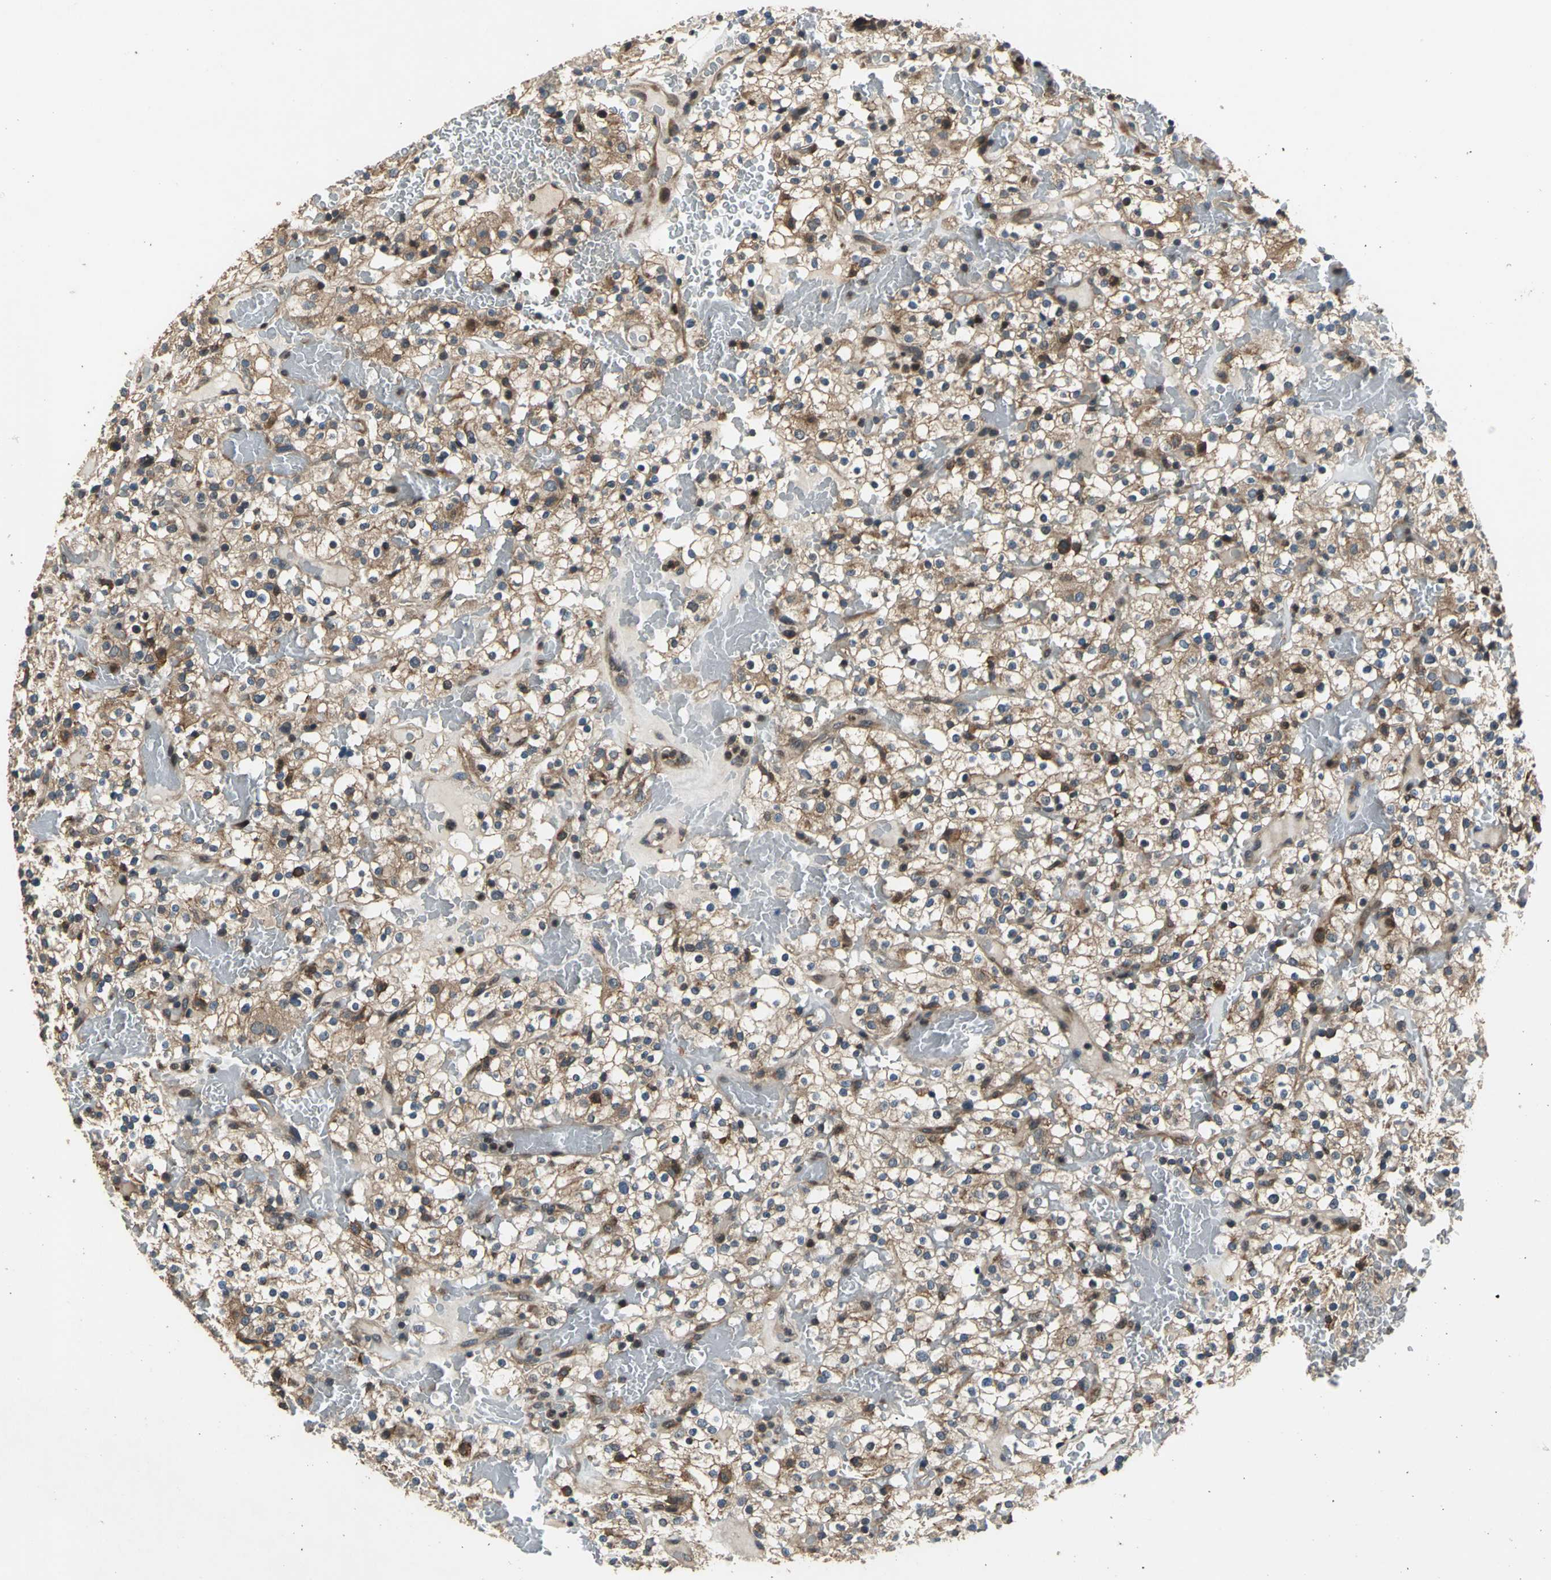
{"staining": {"intensity": "moderate", "quantity": ">75%", "location": "cytoplasmic/membranous"}, "tissue": "renal cancer", "cell_type": "Tumor cells", "image_type": "cancer", "snomed": [{"axis": "morphology", "description": "Normal tissue, NOS"}, {"axis": "morphology", "description": "Adenocarcinoma, NOS"}, {"axis": "topography", "description": "Kidney"}], "caption": "Renal adenocarcinoma stained with a brown dye shows moderate cytoplasmic/membranous positive expression in approximately >75% of tumor cells.", "gene": "EIF2B2", "patient": {"sex": "female", "age": 72}}